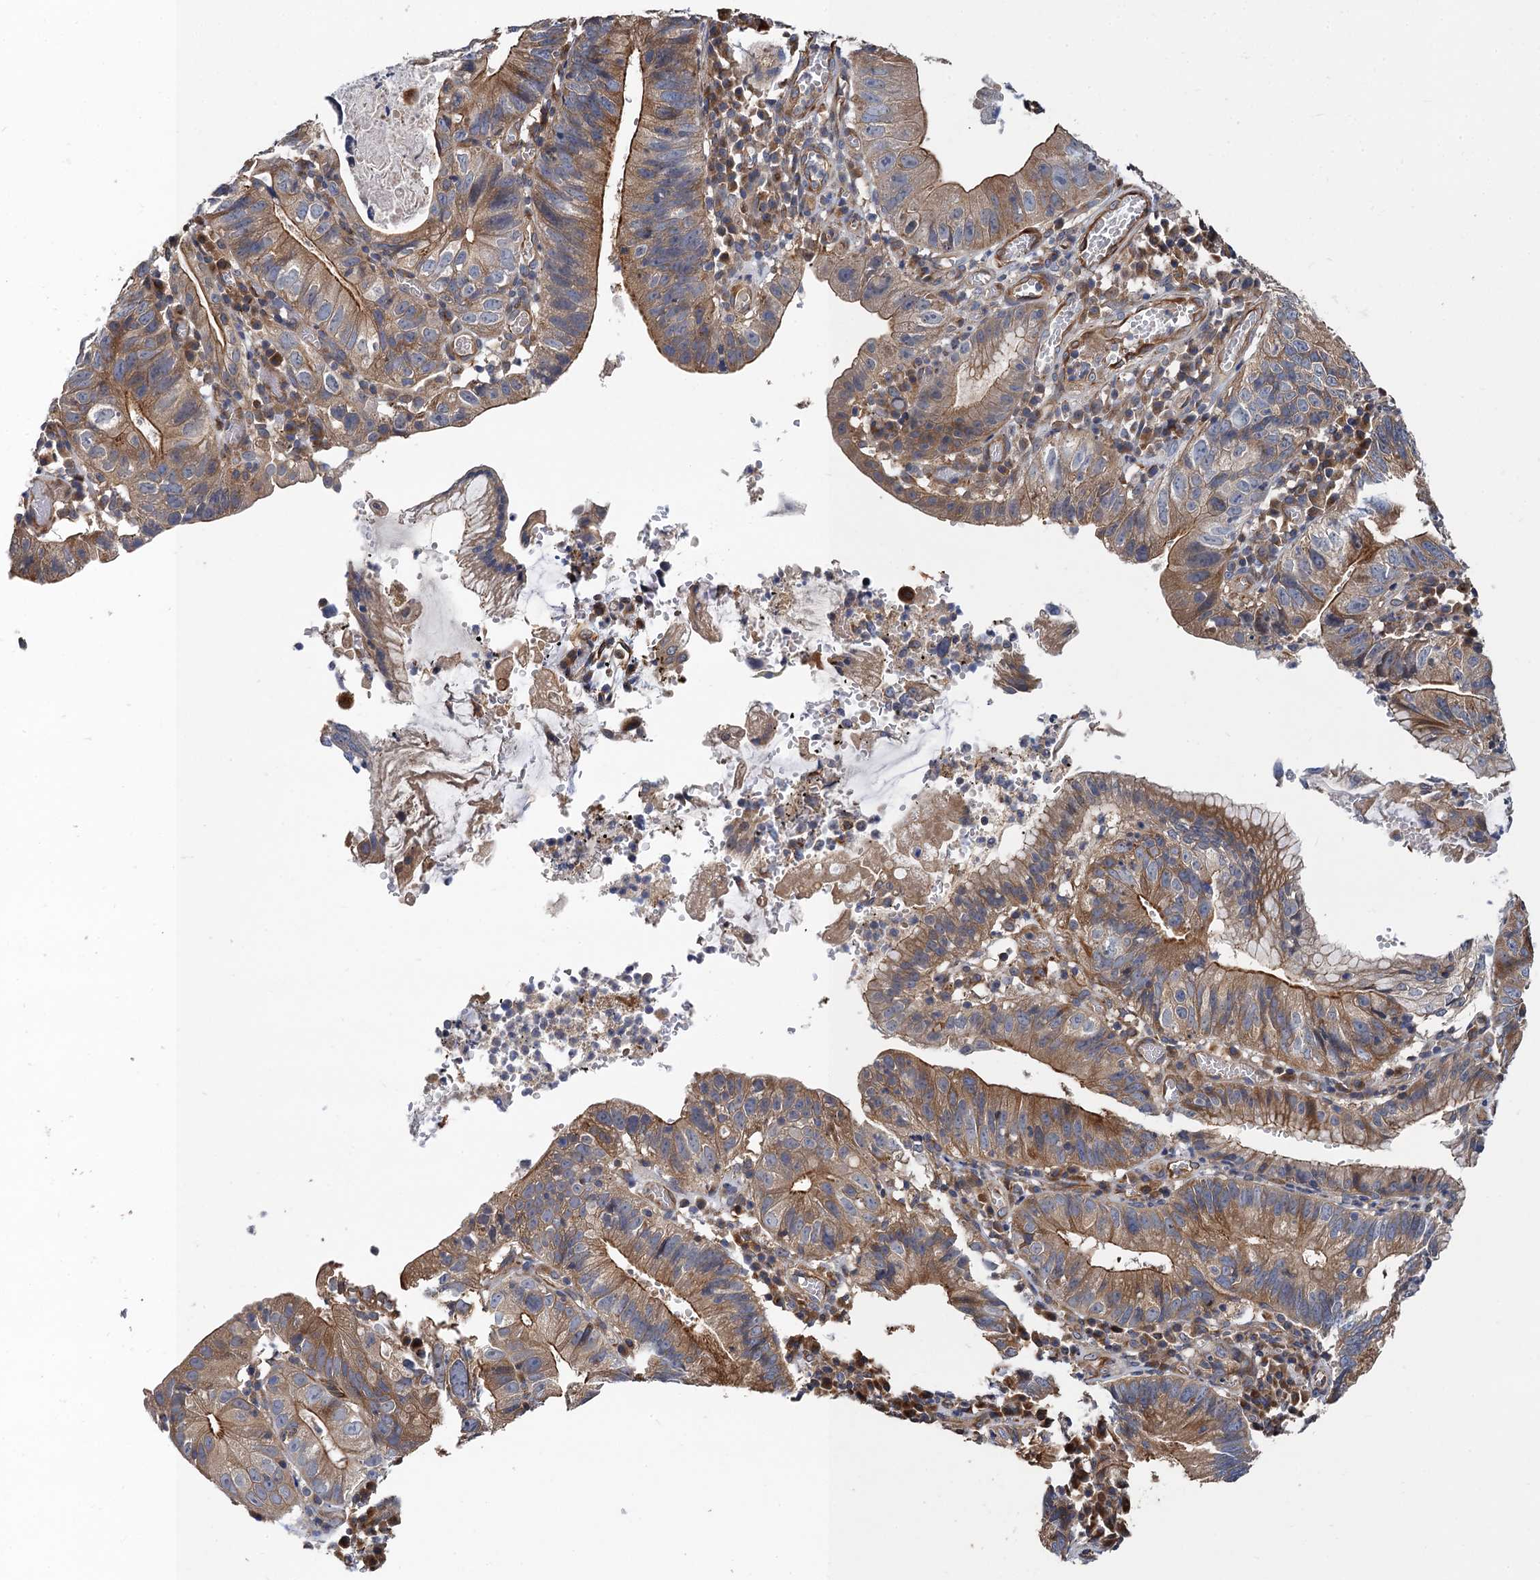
{"staining": {"intensity": "moderate", "quantity": ">75%", "location": "cytoplasmic/membranous"}, "tissue": "stomach cancer", "cell_type": "Tumor cells", "image_type": "cancer", "snomed": [{"axis": "morphology", "description": "Adenocarcinoma, NOS"}, {"axis": "topography", "description": "Stomach"}], "caption": "This is an image of immunohistochemistry (IHC) staining of adenocarcinoma (stomach), which shows moderate expression in the cytoplasmic/membranous of tumor cells.", "gene": "PJA2", "patient": {"sex": "male", "age": 59}}